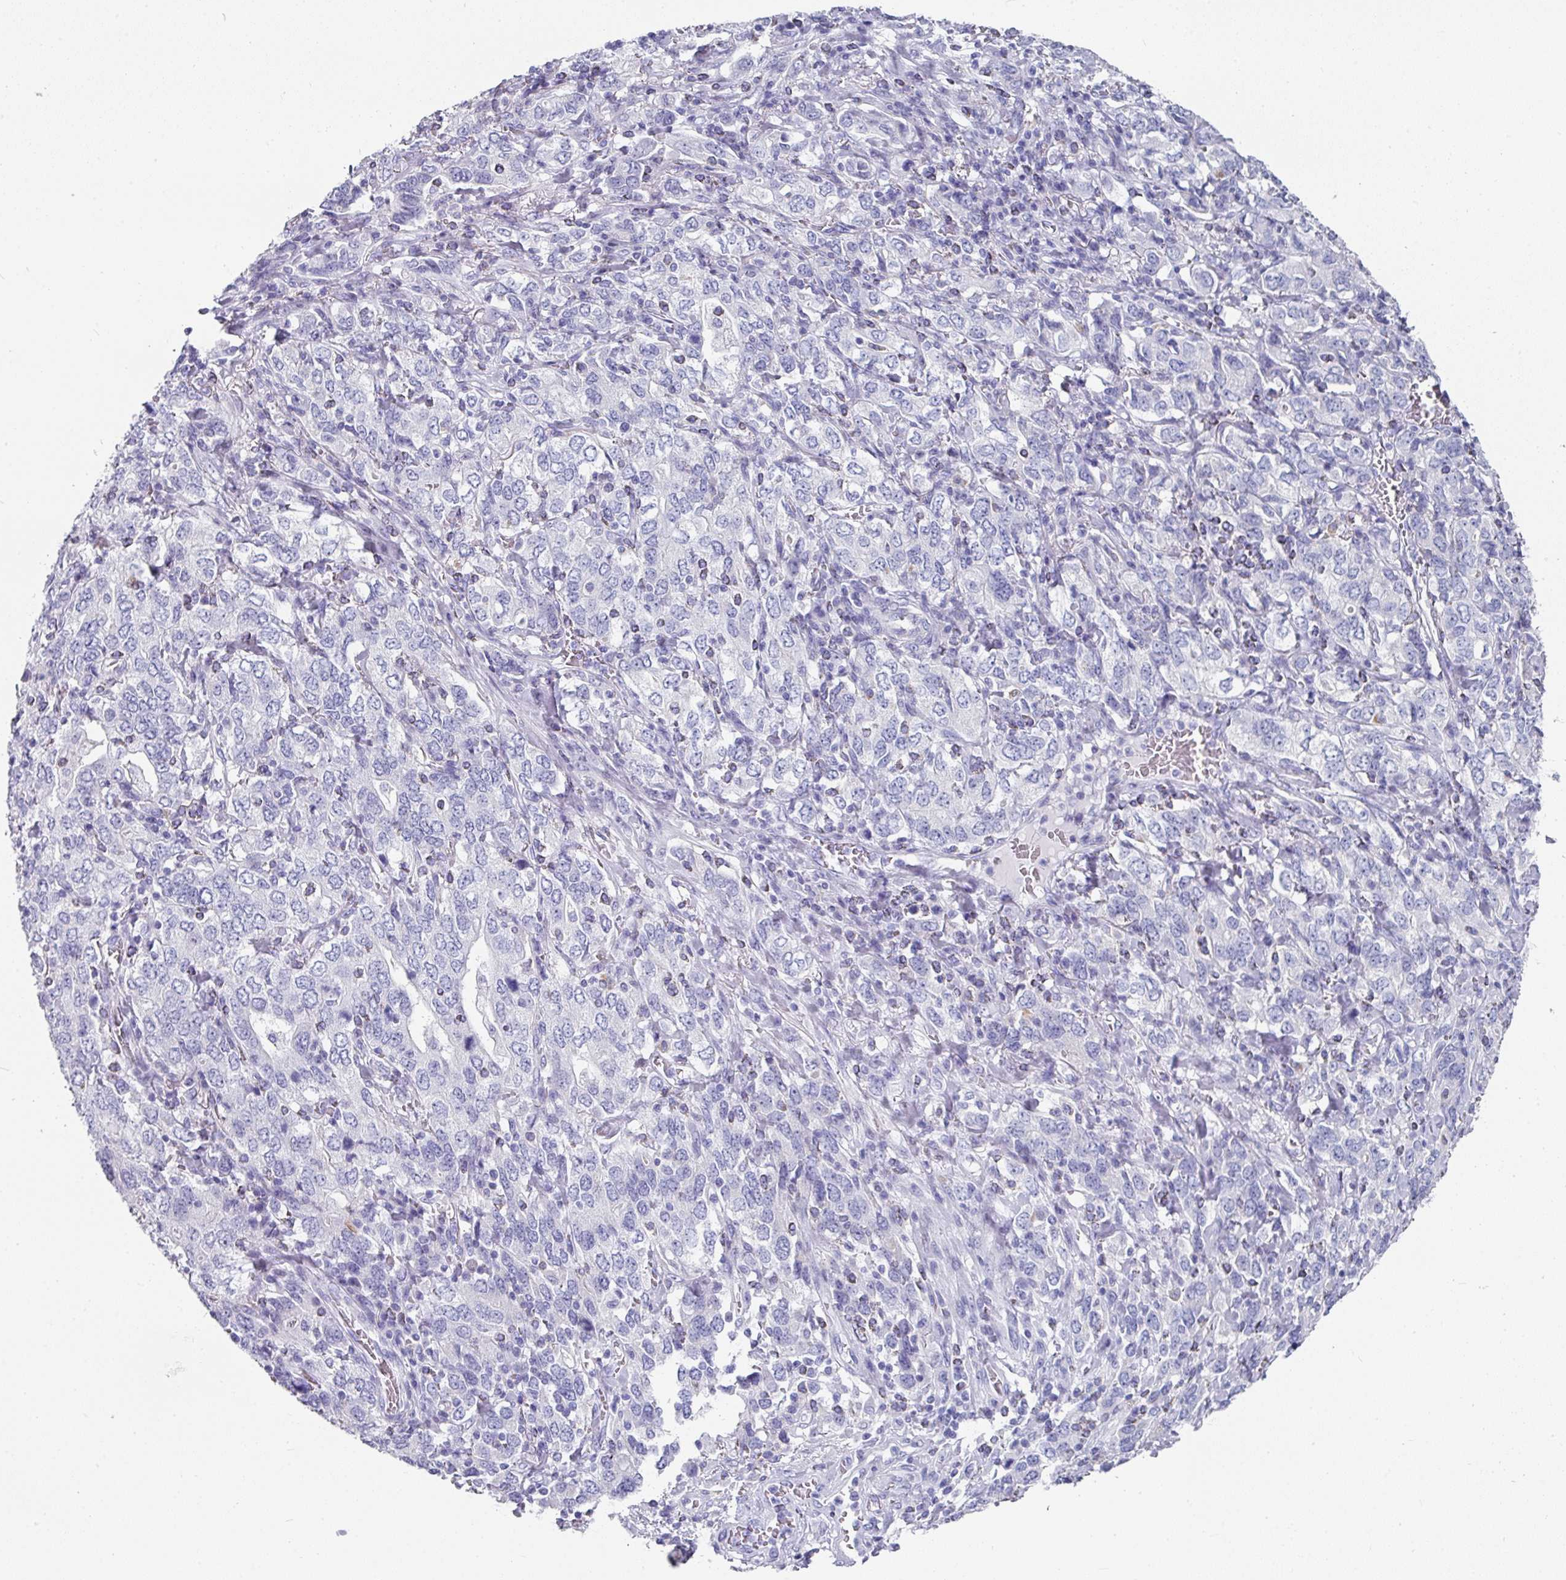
{"staining": {"intensity": "negative", "quantity": "none", "location": "none"}, "tissue": "stomach cancer", "cell_type": "Tumor cells", "image_type": "cancer", "snomed": [{"axis": "morphology", "description": "Adenocarcinoma, NOS"}, {"axis": "topography", "description": "Stomach, upper"}, {"axis": "topography", "description": "Stomach"}], "caption": "Adenocarcinoma (stomach) was stained to show a protein in brown. There is no significant positivity in tumor cells. Brightfield microscopy of immunohistochemistry (IHC) stained with DAB (3,3'-diaminobenzidine) (brown) and hematoxylin (blue), captured at high magnification.", "gene": "SETBP1", "patient": {"sex": "male", "age": 62}}